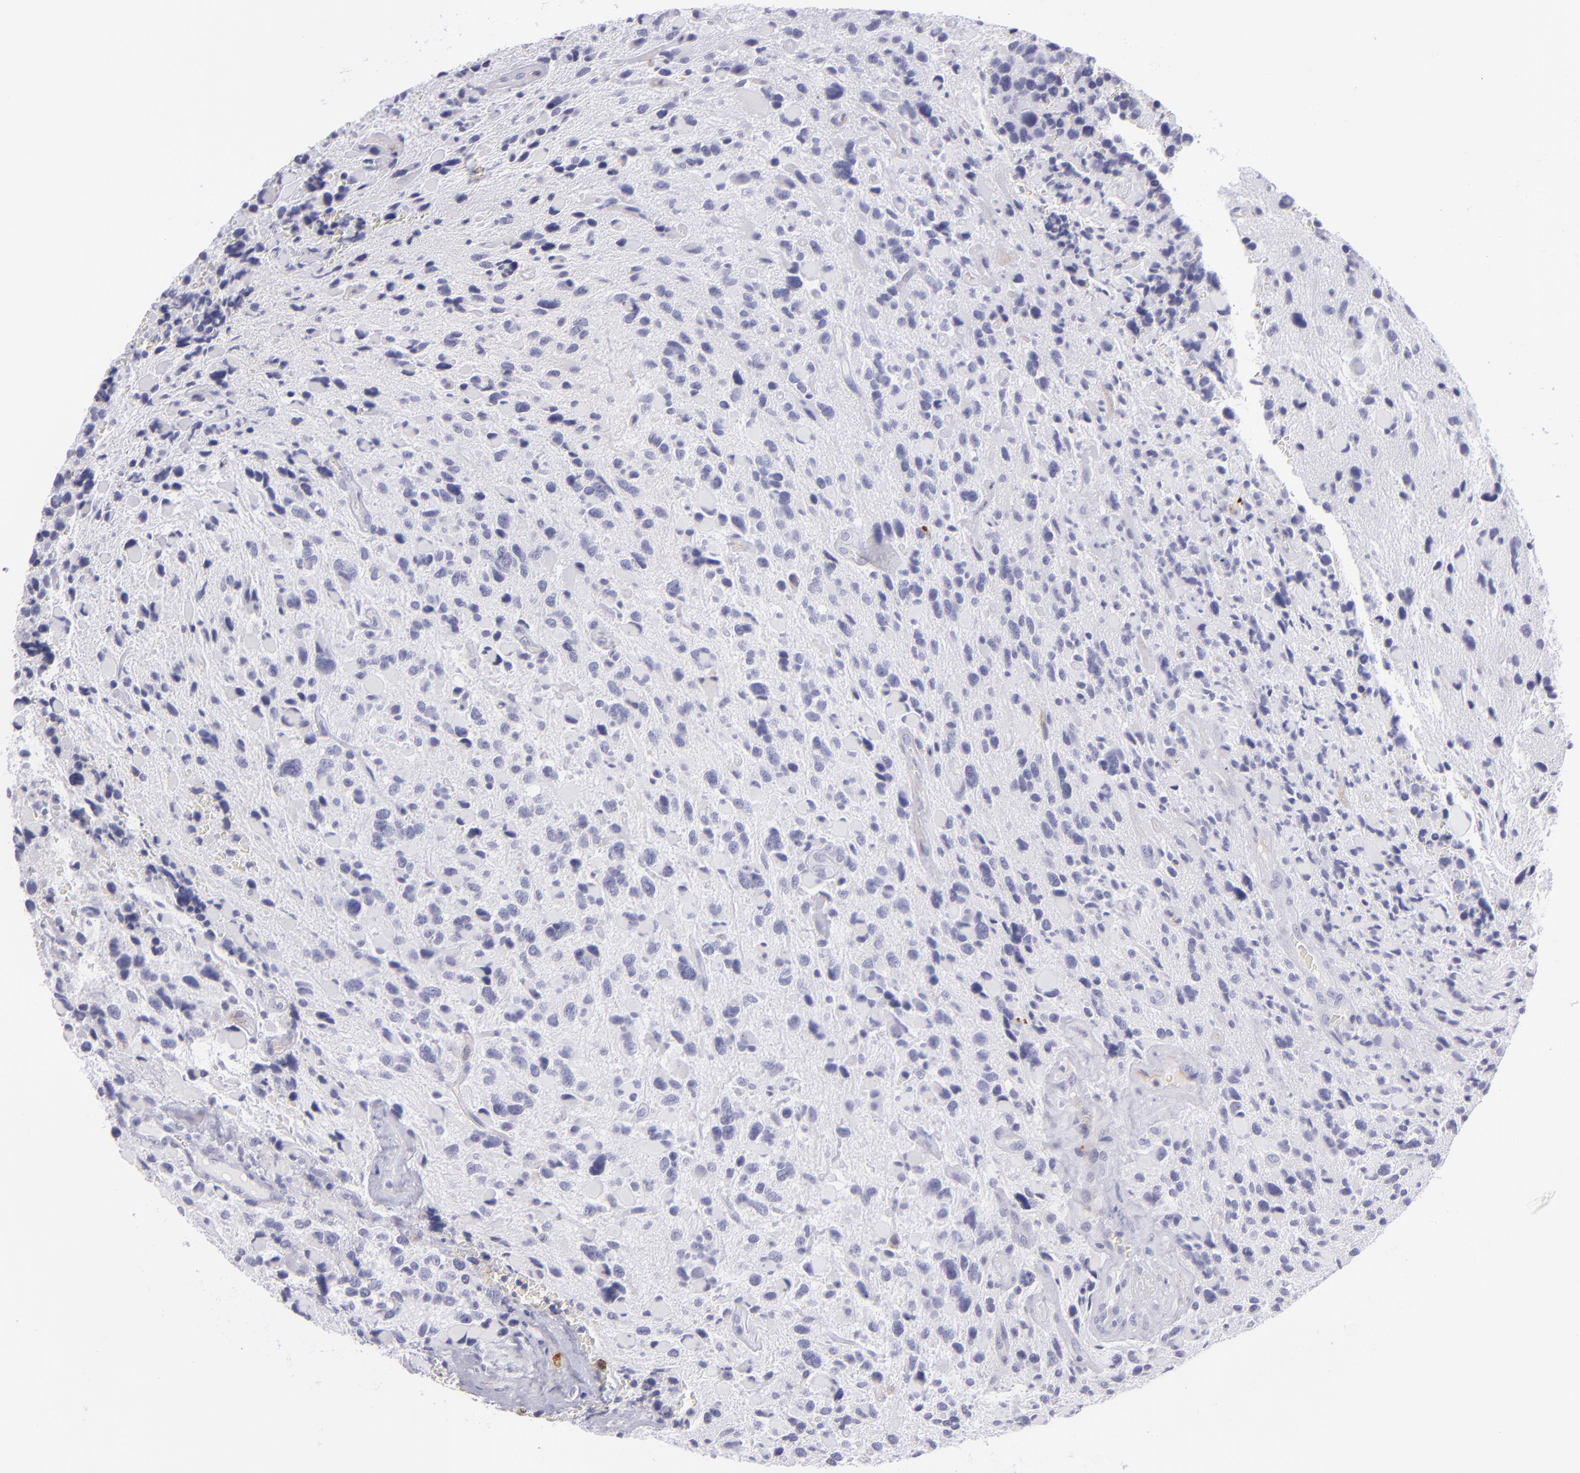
{"staining": {"intensity": "negative", "quantity": "none", "location": "none"}, "tissue": "glioma", "cell_type": "Tumor cells", "image_type": "cancer", "snomed": [{"axis": "morphology", "description": "Glioma, malignant, High grade"}, {"axis": "topography", "description": "Brain"}], "caption": "Malignant glioma (high-grade) was stained to show a protein in brown. There is no significant positivity in tumor cells. (DAB (3,3'-diaminobenzidine) immunohistochemistry, high magnification).", "gene": "THBD", "patient": {"sex": "female", "age": 37}}